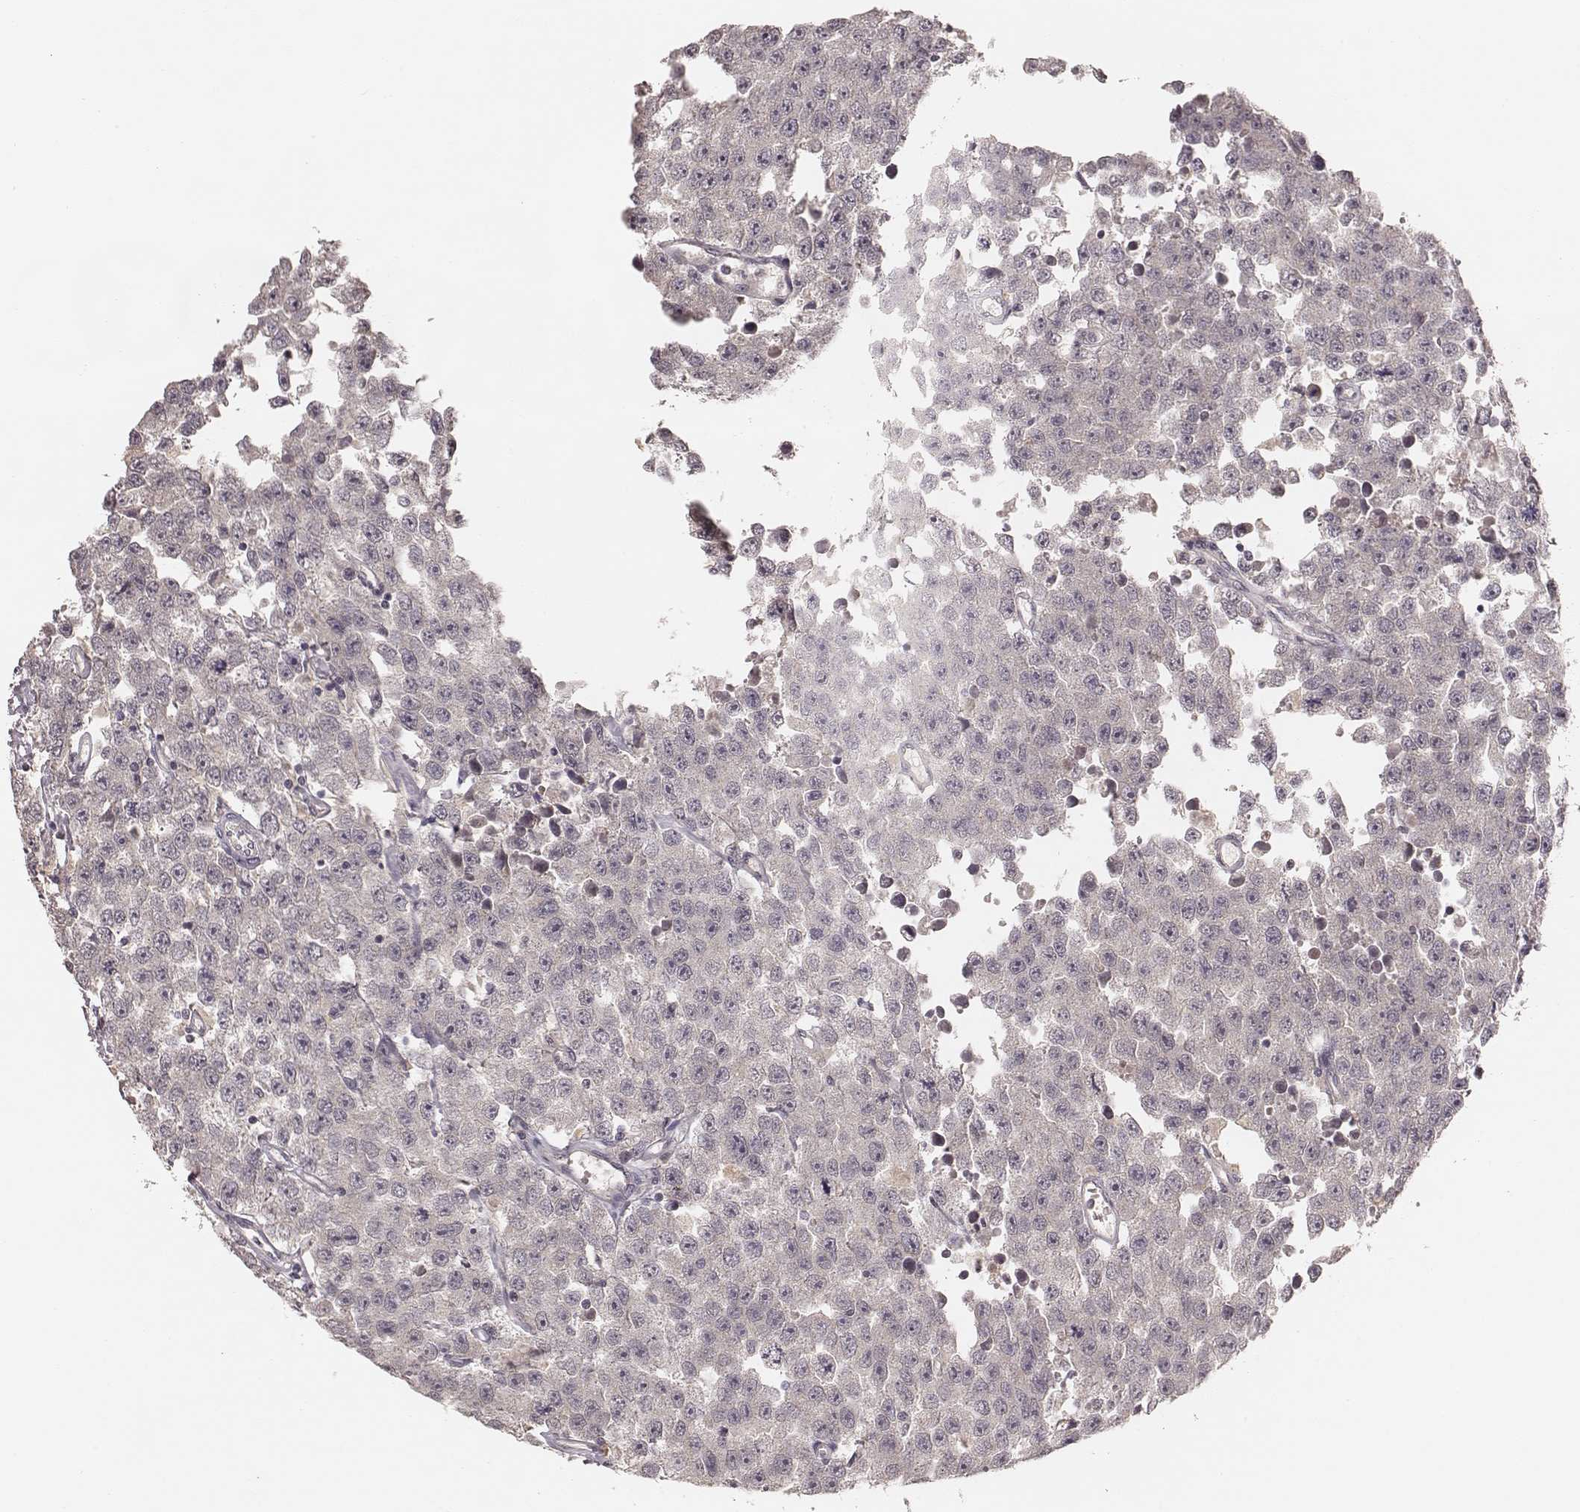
{"staining": {"intensity": "negative", "quantity": "none", "location": "none"}, "tissue": "testis cancer", "cell_type": "Tumor cells", "image_type": "cancer", "snomed": [{"axis": "morphology", "description": "Seminoma, NOS"}, {"axis": "topography", "description": "Testis"}], "caption": "There is no significant positivity in tumor cells of seminoma (testis).", "gene": "LY6K", "patient": {"sex": "male", "age": 52}}